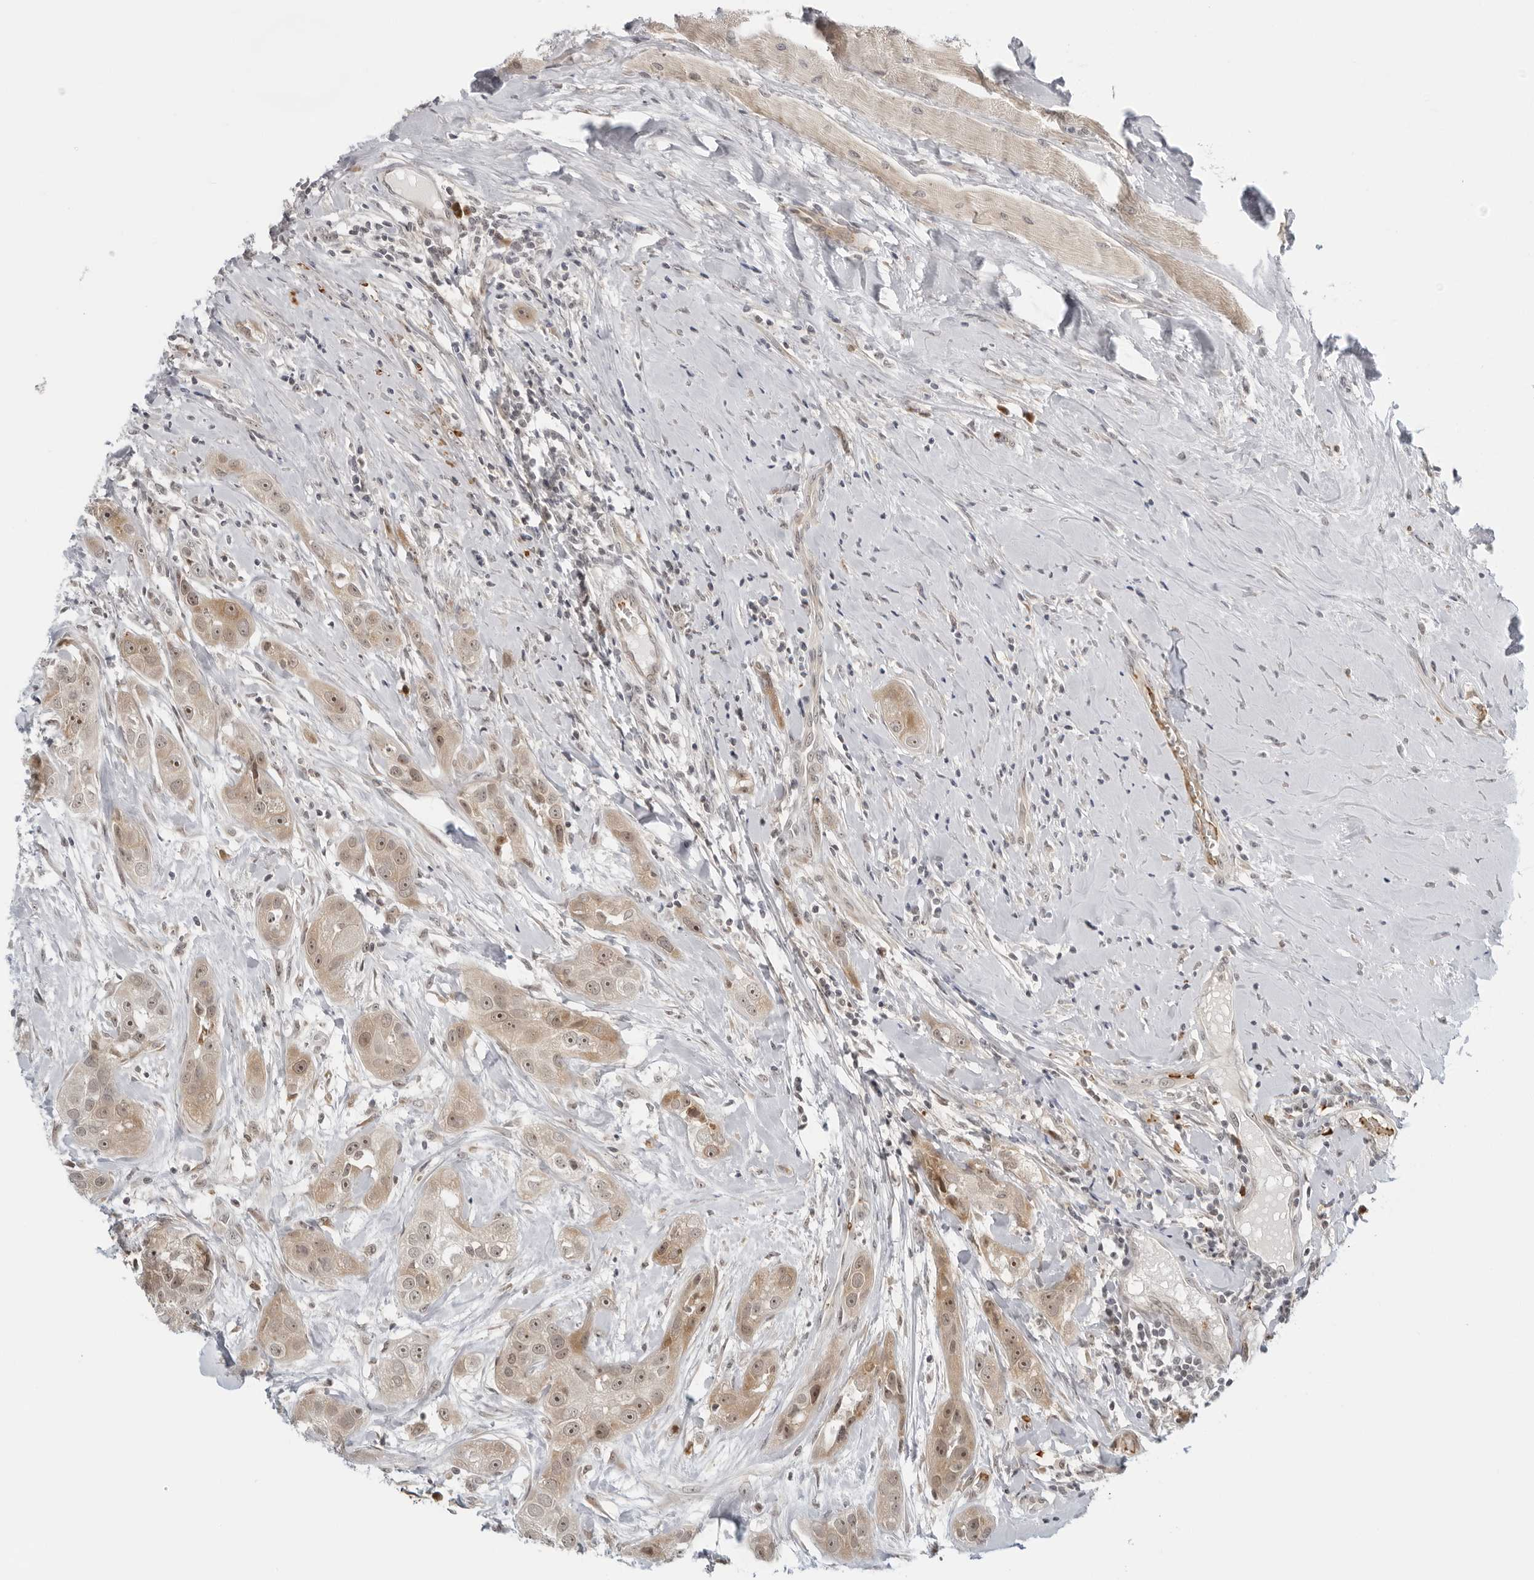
{"staining": {"intensity": "moderate", "quantity": ">75%", "location": "cytoplasmic/membranous,nuclear"}, "tissue": "head and neck cancer", "cell_type": "Tumor cells", "image_type": "cancer", "snomed": [{"axis": "morphology", "description": "Normal tissue, NOS"}, {"axis": "morphology", "description": "Squamous cell carcinoma, NOS"}, {"axis": "topography", "description": "Skeletal muscle"}, {"axis": "topography", "description": "Head-Neck"}], "caption": "Tumor cells reveal medium levels of moderate cytoplasmic/membranous and nuclear positivity in approximately >75% of cells in human head and neck squamous cell carcinoma.", "gene": "SUGCT", "patient": {"sex": "male", "age": 51}}